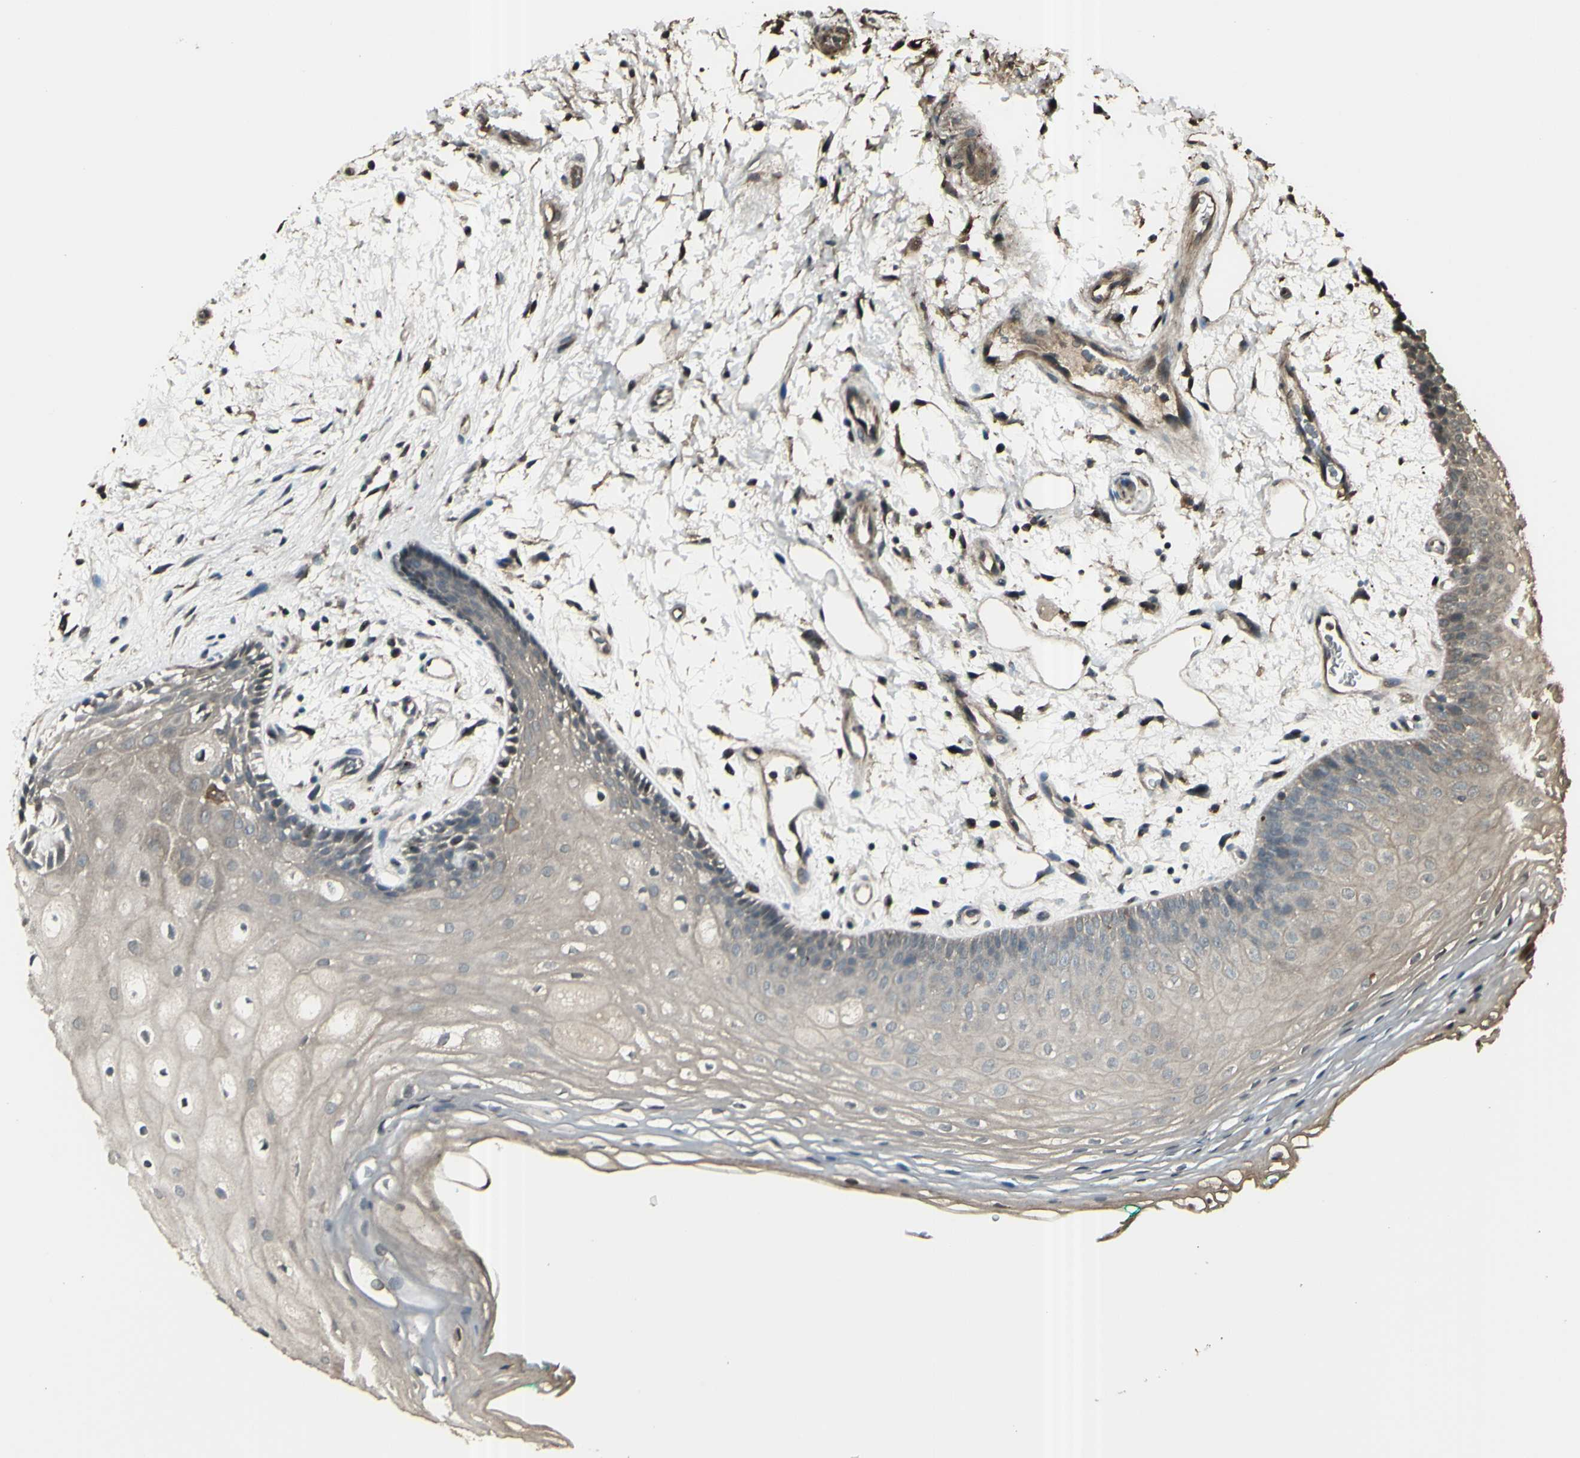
{"staining": {"intensity": "weak", "quantity": ">75%", "location": "cytoplasmic/membranous"}, "tissue": "oral mucosa", "cell_type": "Squamous epithelial cells", "image_type": "normal", "snomed": [{"axis": "morphology", "description": "Normal tissue, NOS"}, {"axis": "topography", "description": "Skeletal muscle"}, {"axis": "topography", "description": "Oral tissue"}, {"axis": "topography", "description": "Peripheral nerve tissue"}], "caption": "The immunohistochemical stain shows weak cytoplasmic/membranous staining in squamous epithelial cells of normal oral mucosa.", "gene": "GNAS", "patient": {"sex": "female", "age": 84}}